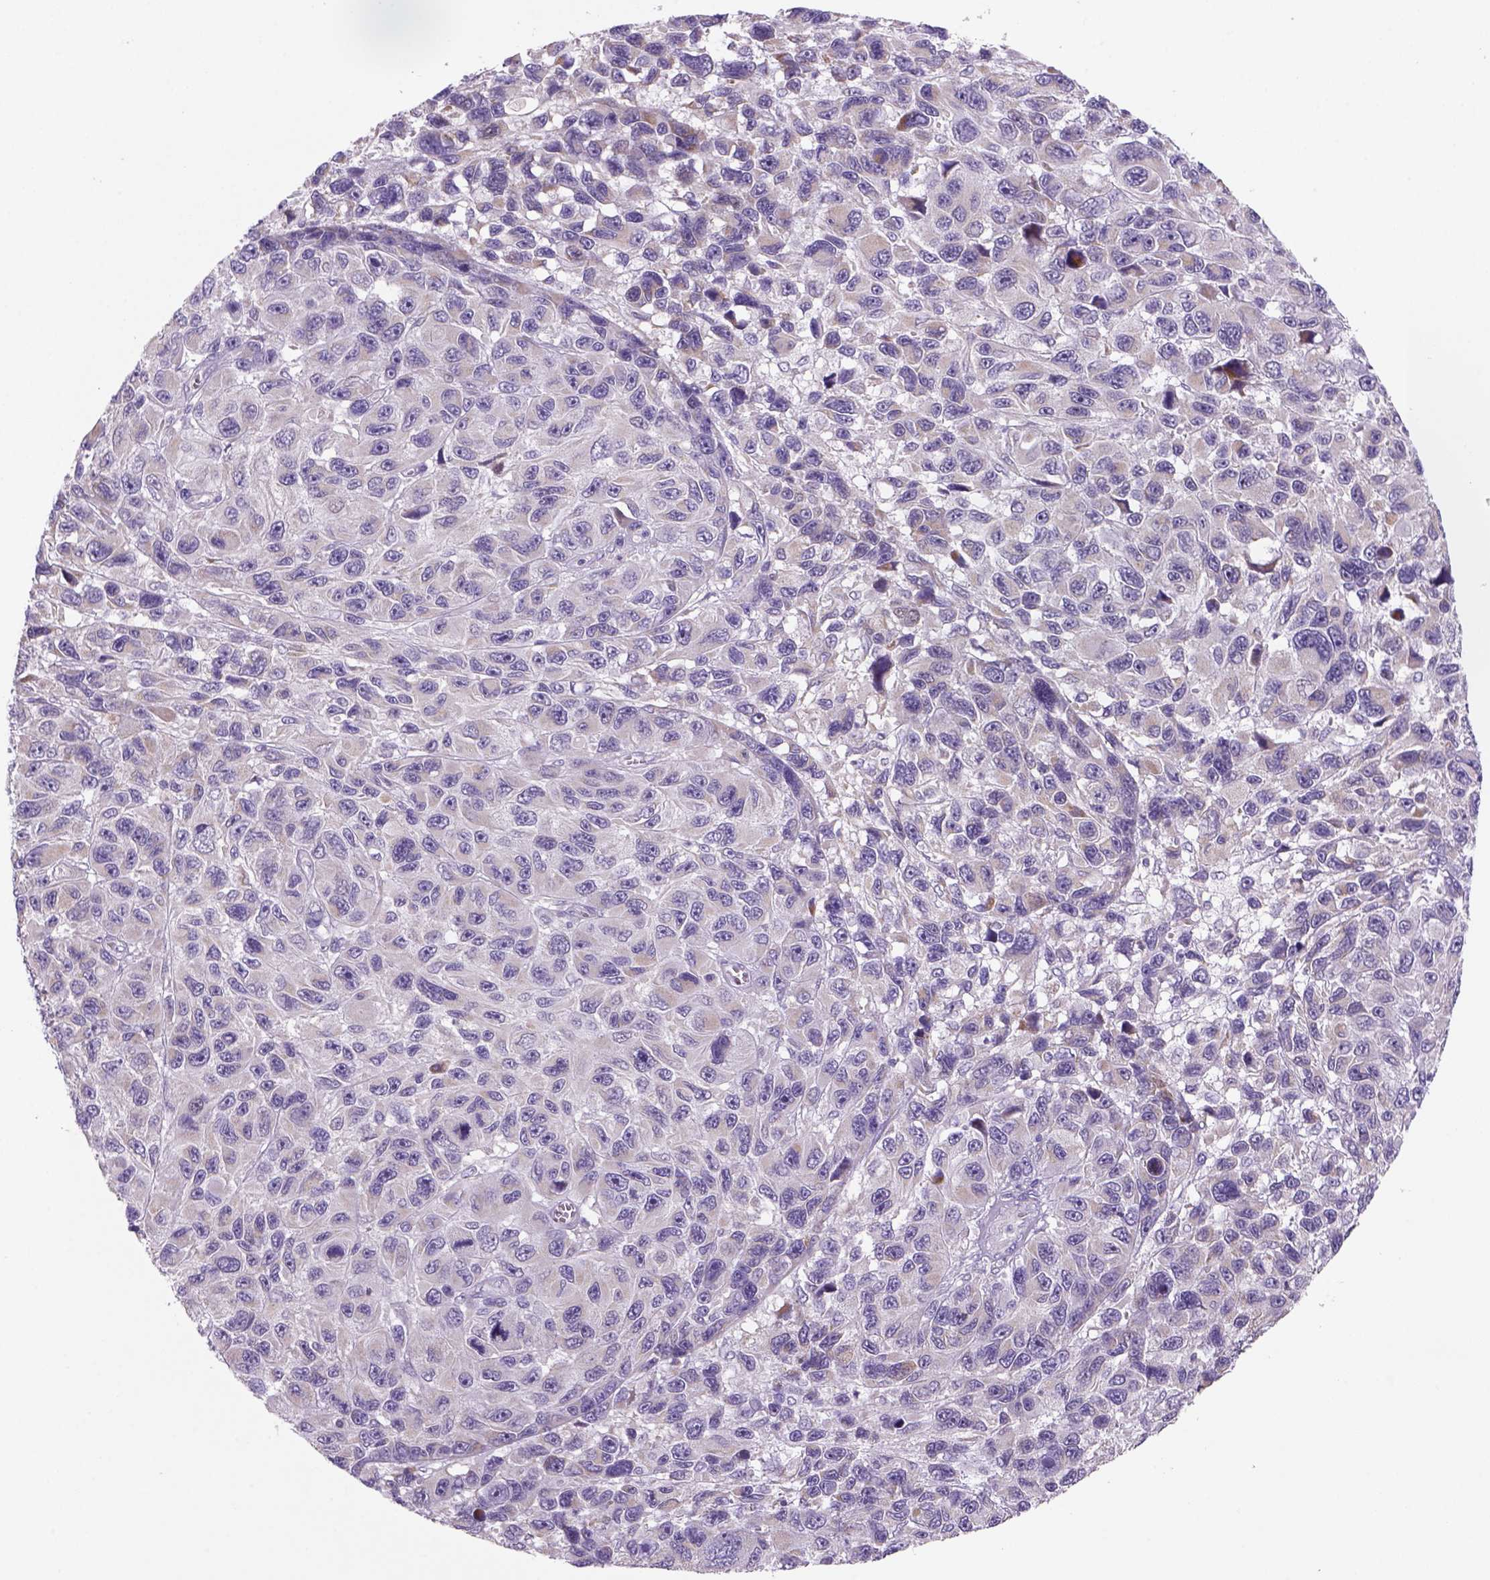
{"staining": {"intensity": "negative", "quantity": "none", "location": "none"}, "tissue": "melanoma", "cell_type": "Tumor cells", "image_type": "cancer", "snomed": [{"axis": "morphology", "description": "Malignant melanoma, NOS"}, {"axis": "topography", "description": "Skin"}], "caption": "This is a micrograph of IHC staining of malignant melanoma, which shows no staining in tumor cells.", "gene": "ADGRV1", "patient": {"sex": "male", "age": 53}}